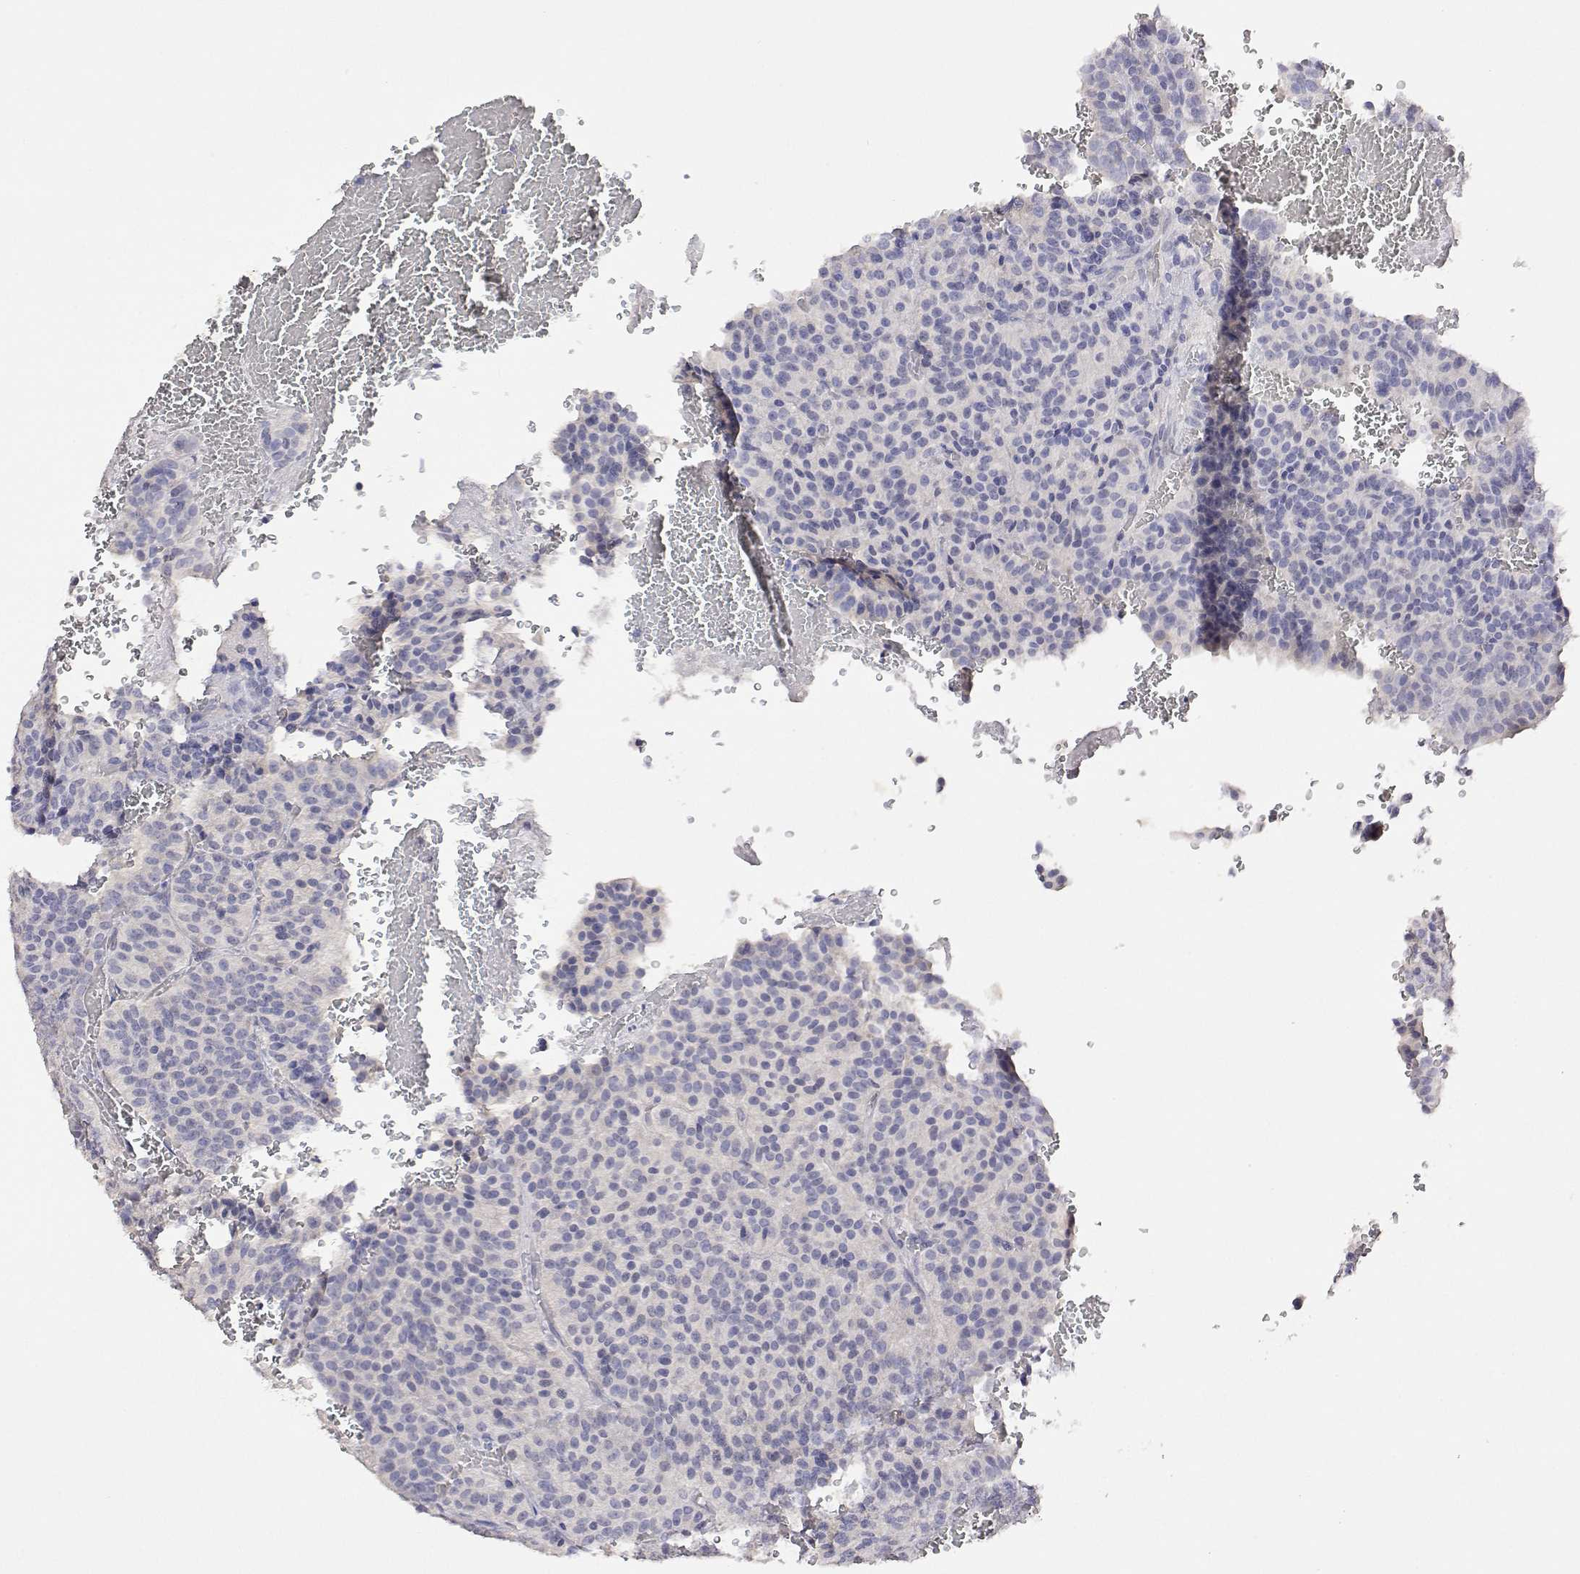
{"staining": {"intensity": "negative", "quantity": "none", "location": "none"}, "tissue": "carcinoid", "cell_type": "Tumor cells", "image_type": "cancer", "snomed": [{"axis": "morphology", "description": "Carcinoid, malignant, NOS"}, {"axis": "topography", "description": "Lung"}], "caption": "Immunohistochemical staining of malignant carcinoid shows no significant positivity in tumor cells.", "gene": "PLCB1", "patient": {"sex": "male", "age": 70}}